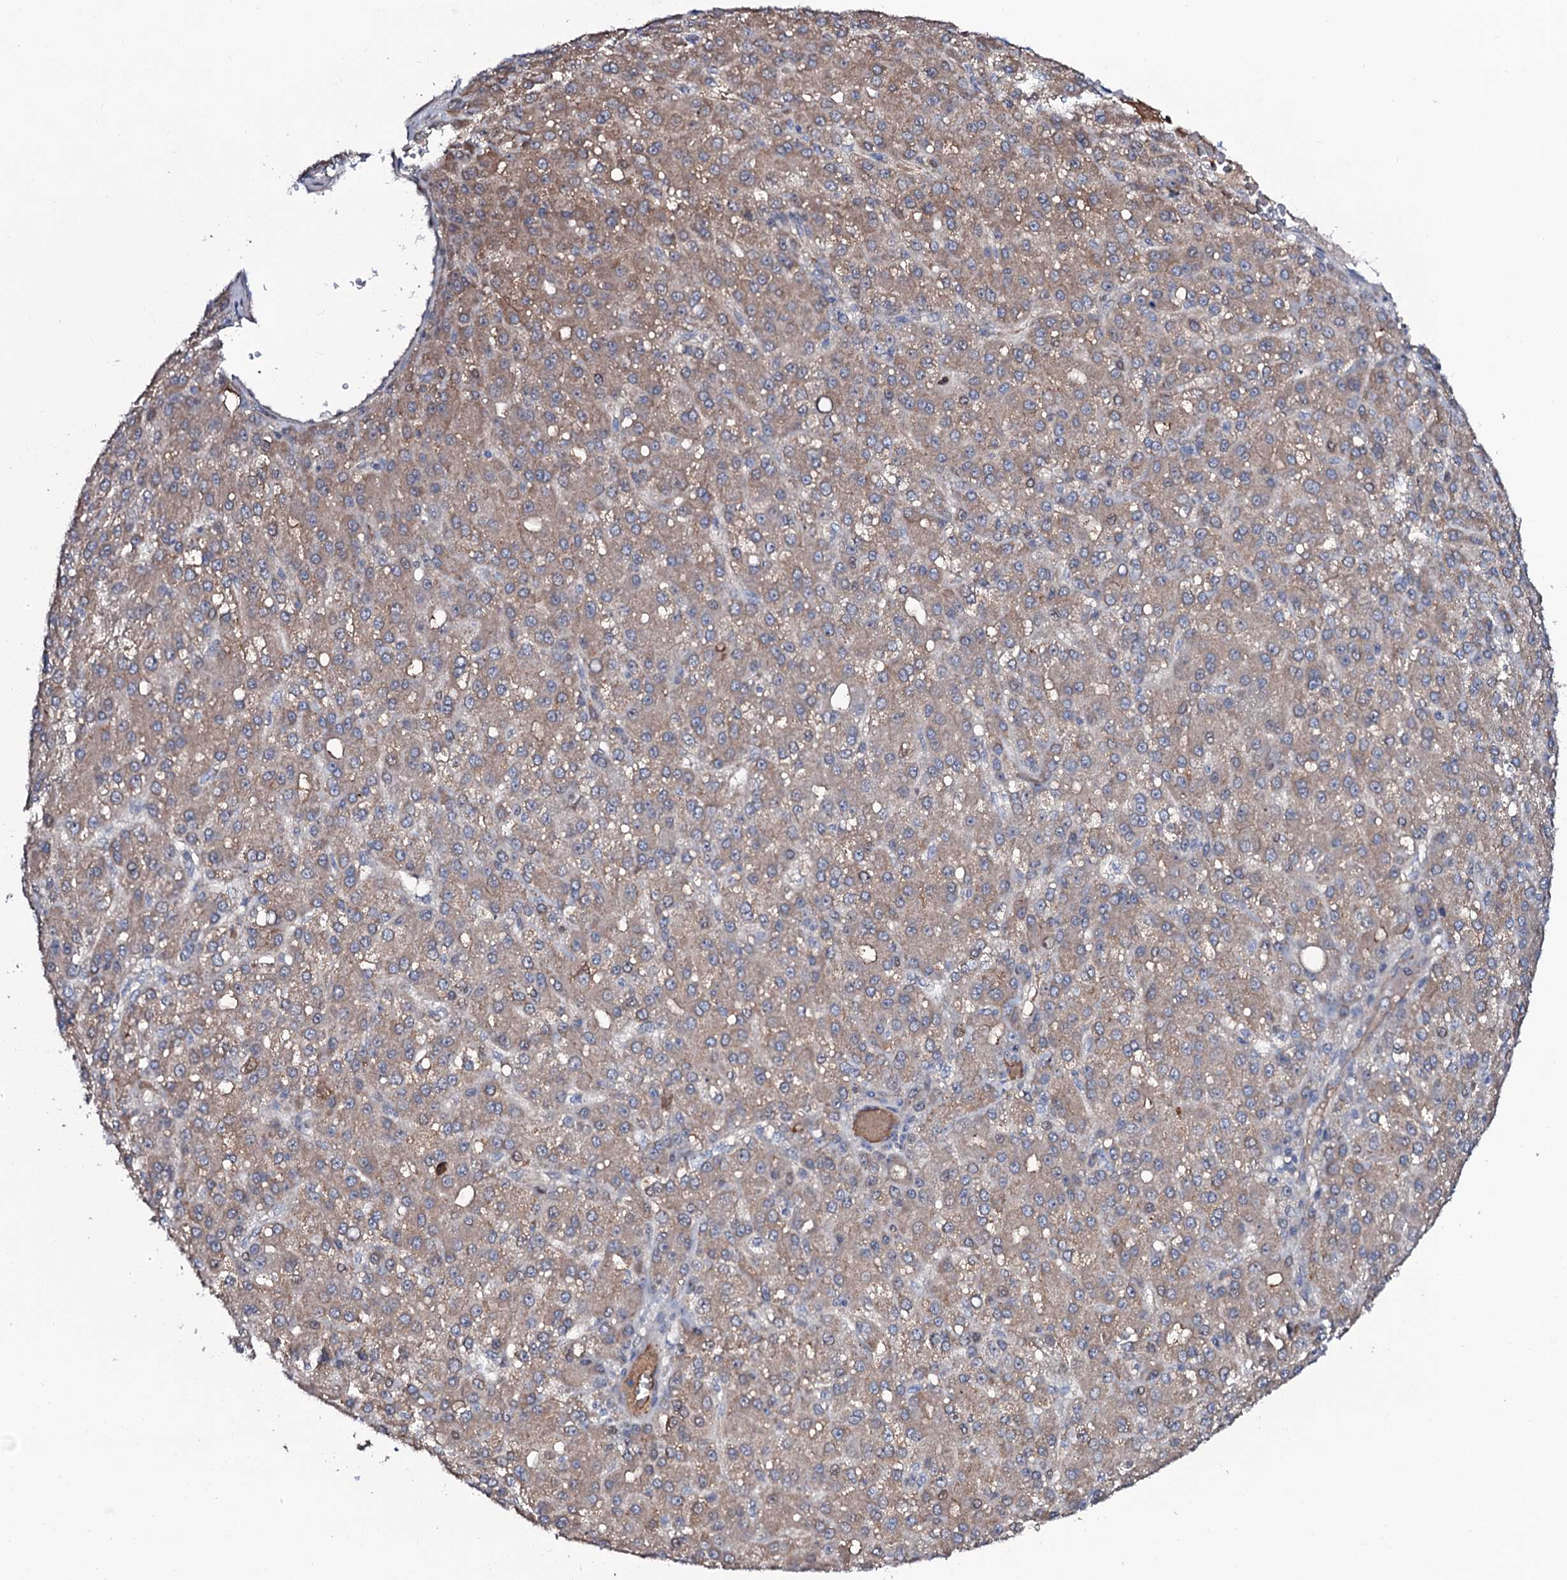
{"staining": {"intensity": "weak", "quantity": "25%-75%", "location": "cytoplasmic/membranous"}, "tissue": "liver cancer", "cell_type": "Tumor cells", "image_type": "cancer", "snomed": [{"axis": "morphology", "description": "Carcinoma, Hepatocellular, NOS"}, {"axis": "topography", "description": "Liver"}], "caption": "The micrograph exhibits a brown stain indicating the presence of a protein in the cytoplasmic/membranous of tumor cells in liver cancer.", "gene": "PPP1R3D", "patient": {"sex": "male", "age": 67}}